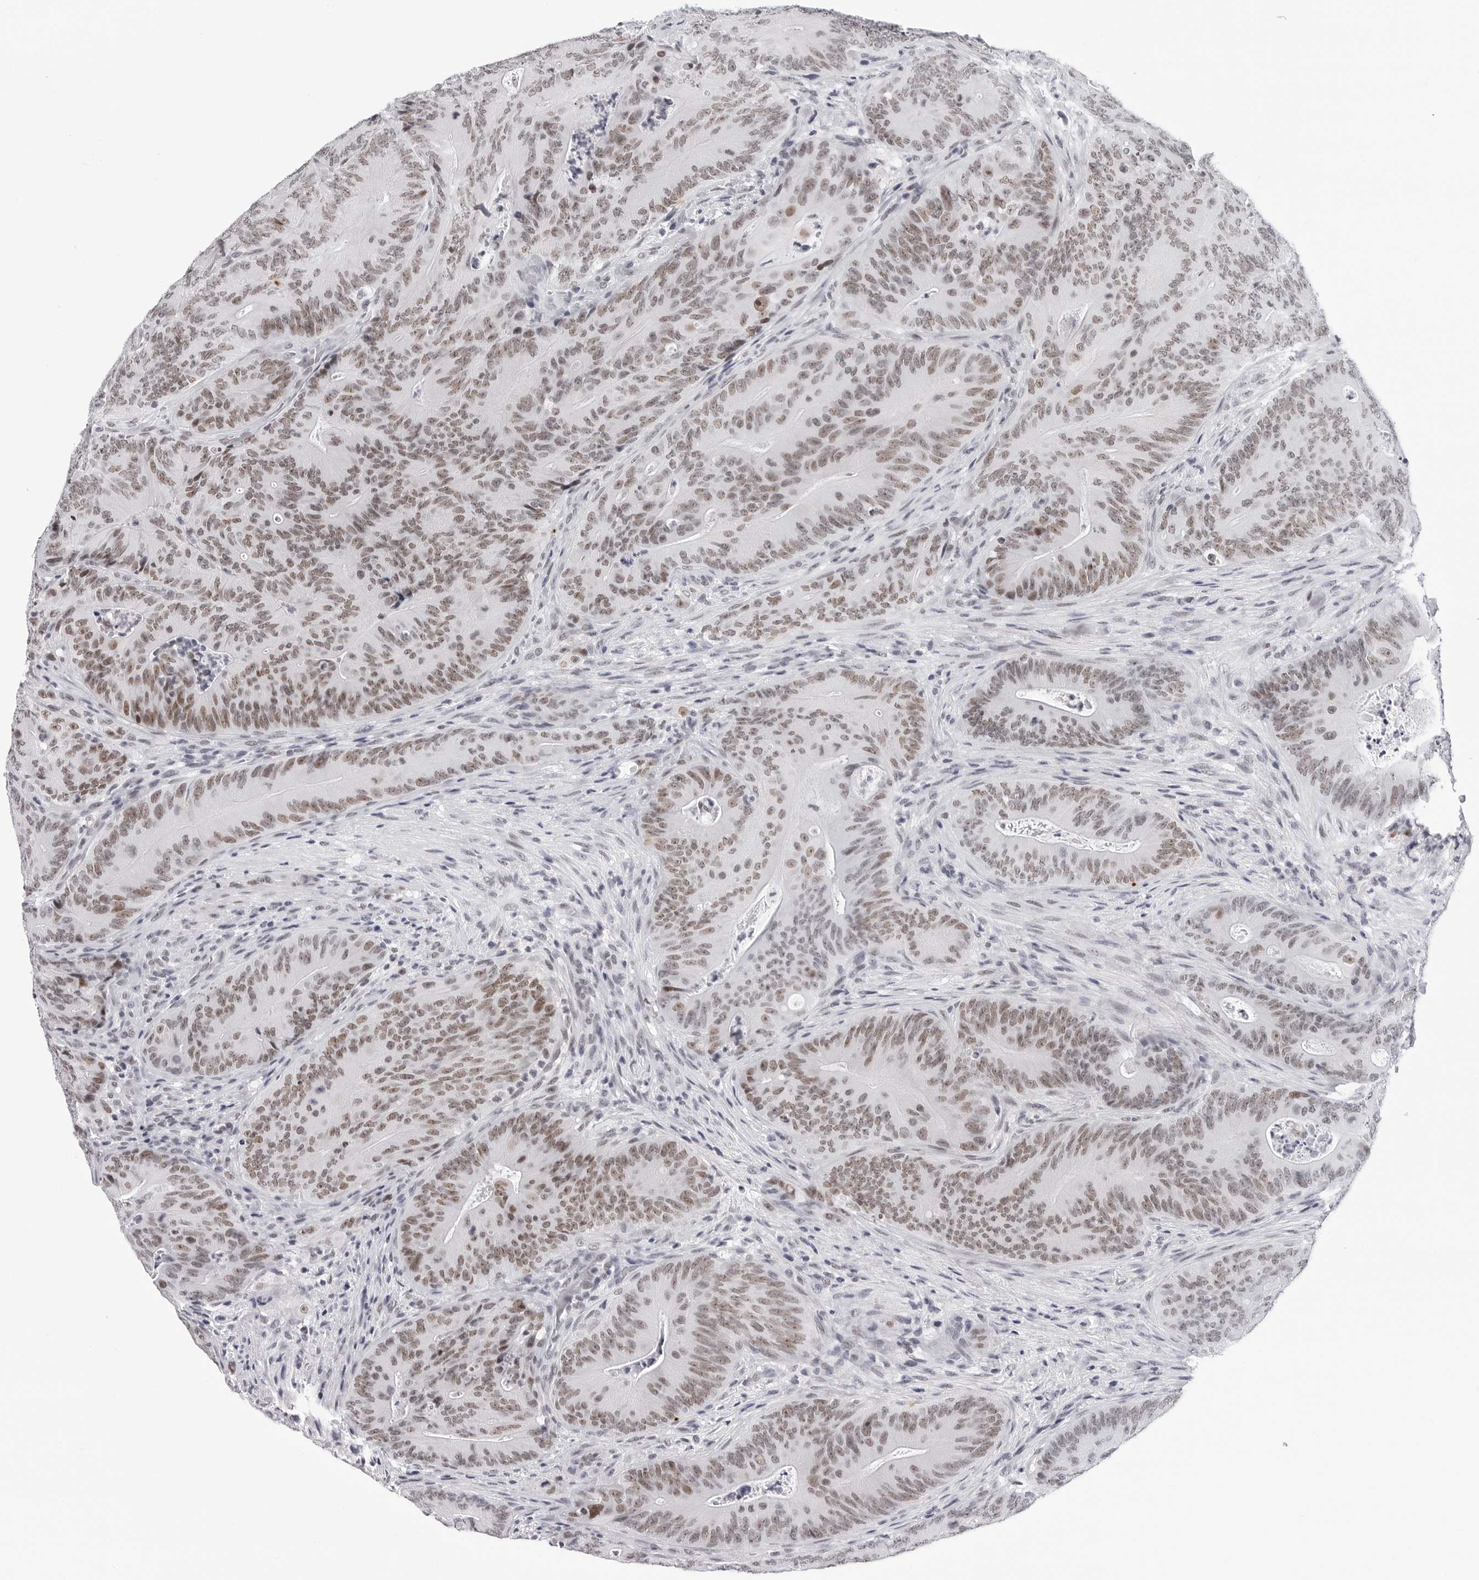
{"staining": {"intensity": "weak", "quantity": ">75%", "location": "nuclear"}, "tissue": "colorectal cancer", "cell_type": "Tumor cells", "image_type": "cancer", "snomed": [{"axis": "morphology", "description": "Normal tissue, NOS"}, {"axis": "topography", "description": "Colon"}], "caption": "An IHC image of neoplastic tissue is shown. Protein staining in brown shows weak nuclear positivity in colorectal cancer within tumor cells.", "gene": "SF3B4", "patient": {"sex": "female", "age": 82}}